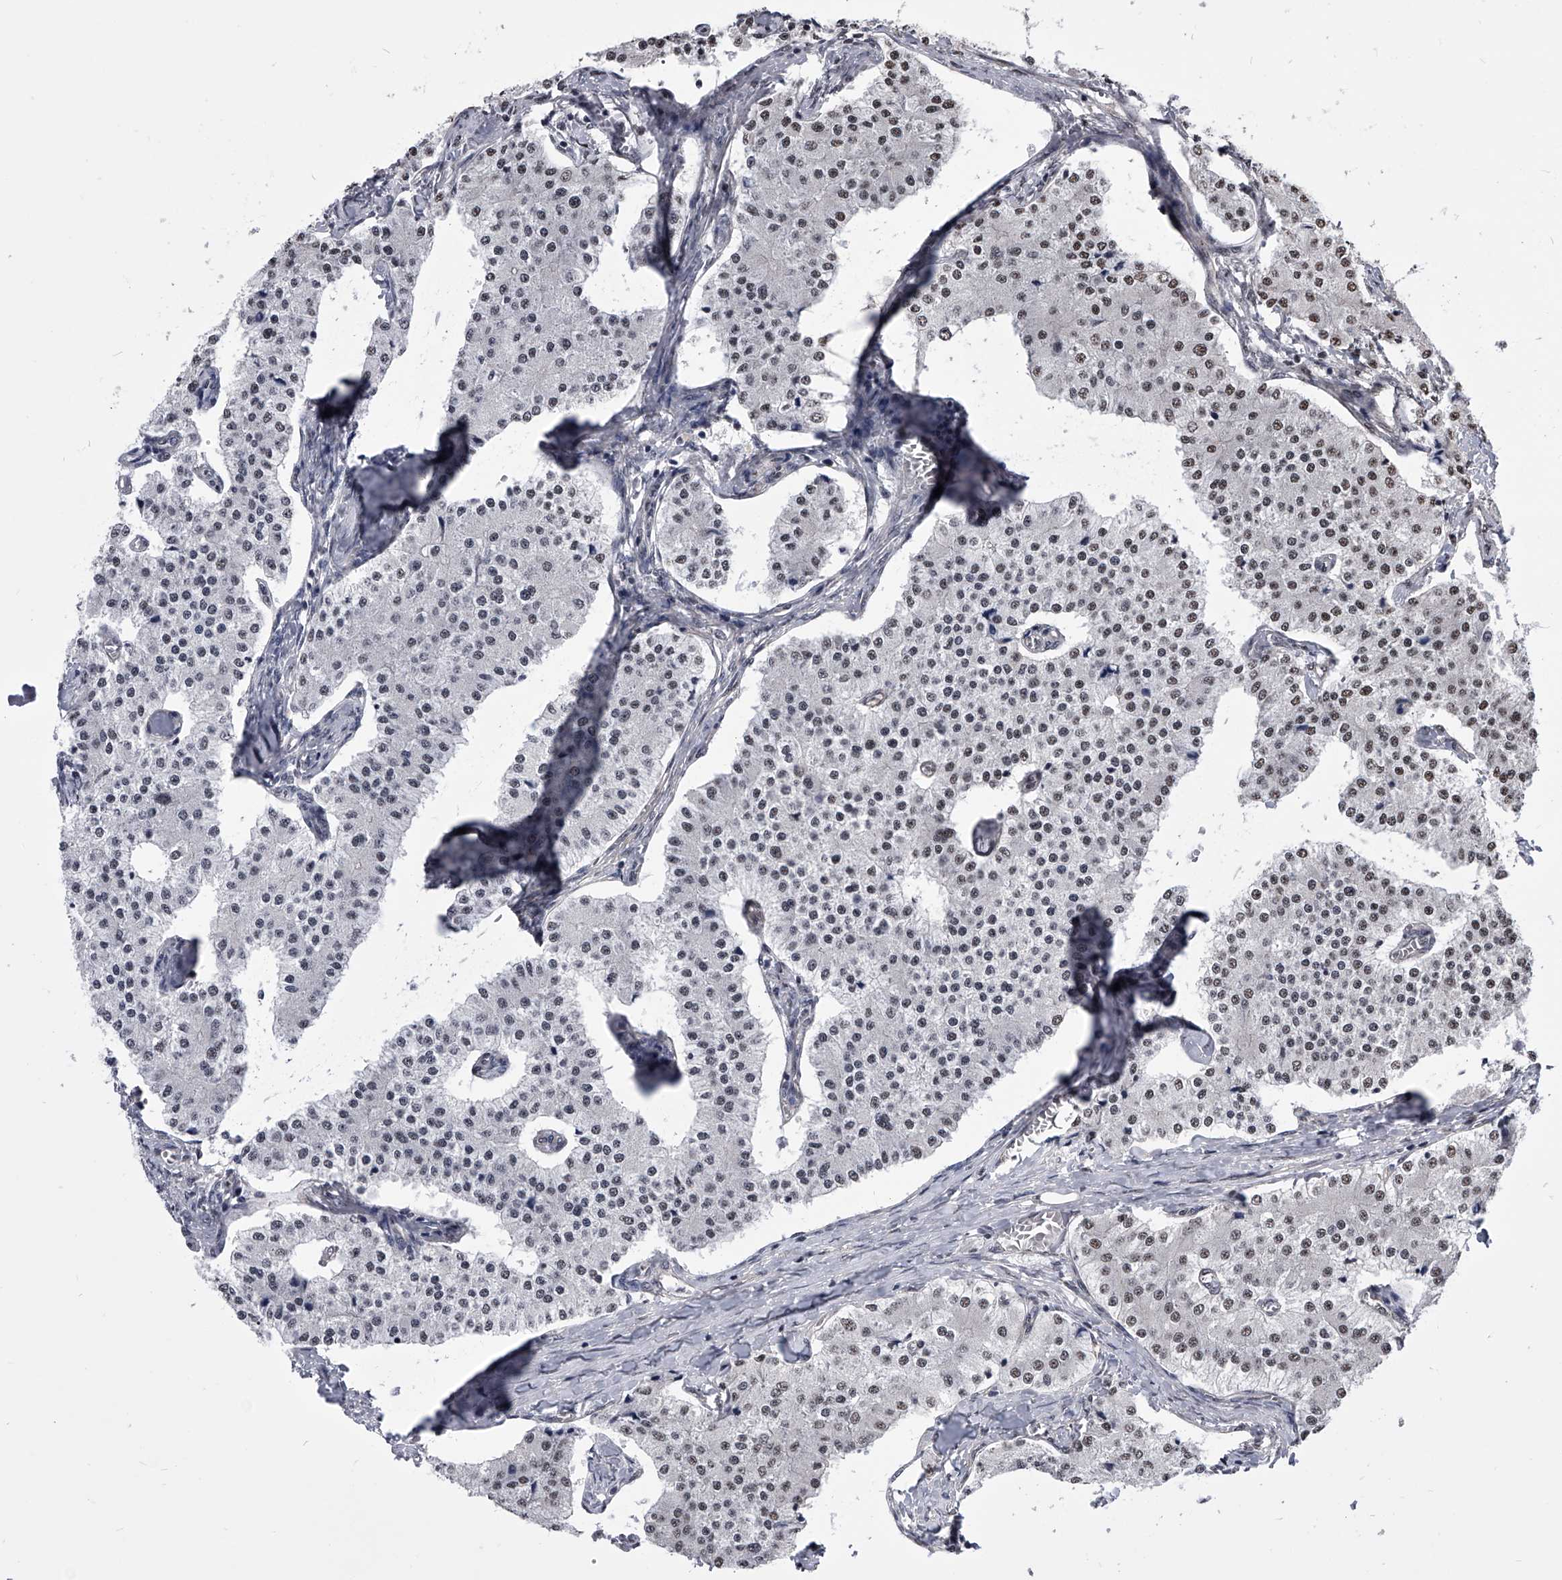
{"staining": {"intensity": "weak", "quantity": "25%-75%", "location": "nuclear"}, "tissue": "carcinoid", "cell_type": "Tumor cells", "image_type": "cancer", "snomed": [{"axis": "morphology", "description": "Carcinoid, malignant, NOS"}, {"axis": "topography", "description": "Colon"}], "caption": "Immunohistochemistry of carcinoid (malignant) demonstrates low levels of weak nuclear staining in about 25%-75% of tumor cells.", "gene": "ZNF76", "patient": {"sex": "female", "age": 52}}